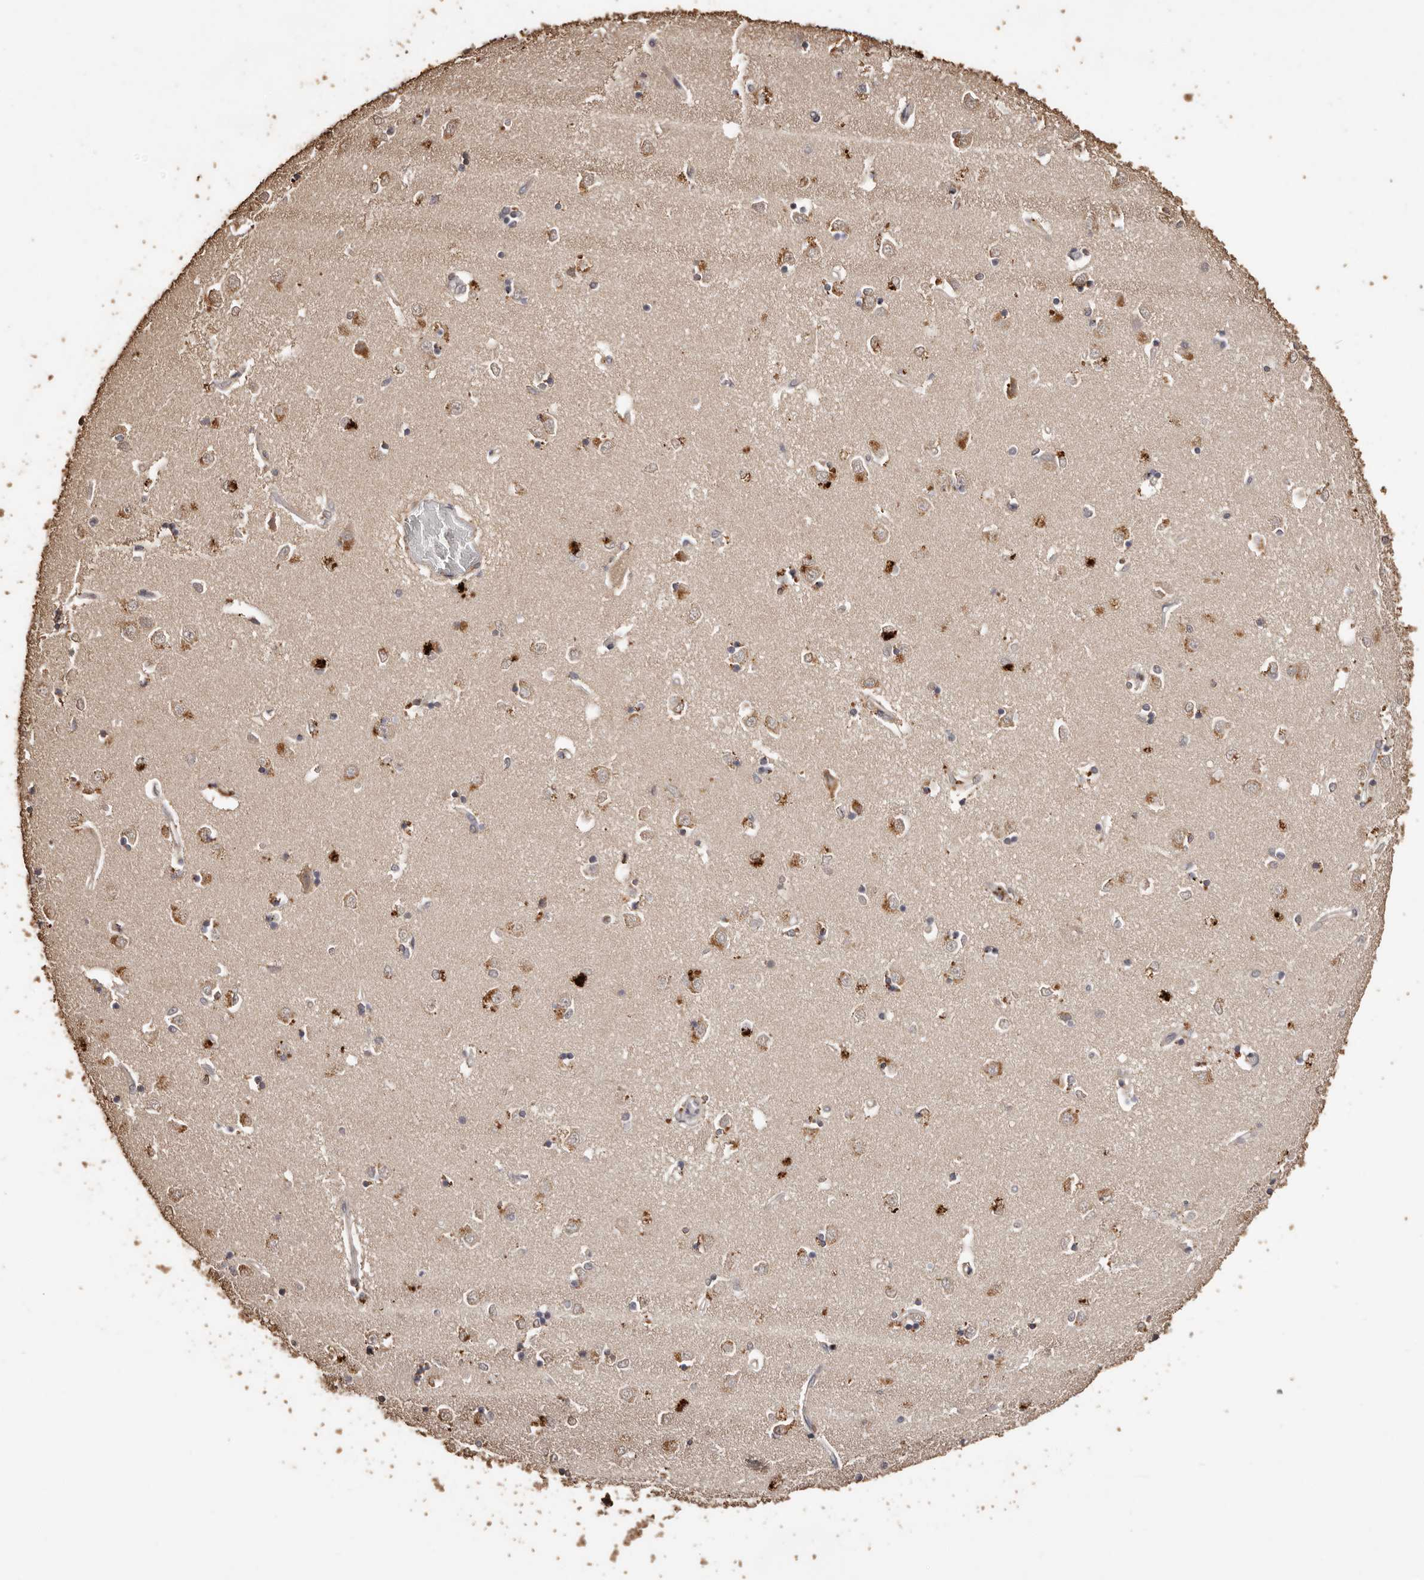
{"staining": {"intensity": "weak", "quantity": "<25%", "location": "cytoplasmic/membranous"}, "tissue": "caudate", "cell_type": "Glial cells", "image_type": "normal", "snomed": [{"axis": "morphology", "description": "Normal tissue, NOS"}, {"axis": "topography", "description": "Lateral ventricle wall"}], "caption": "This photomicrograph is of benign caudate stained with immunohistochemistry (IHC) to label a protein in brown with the nuclei are counter-stained blue. There is no staining in glial cells.", "gene": "PKDCC", "patient": {"sex": "male", "age": 45}}